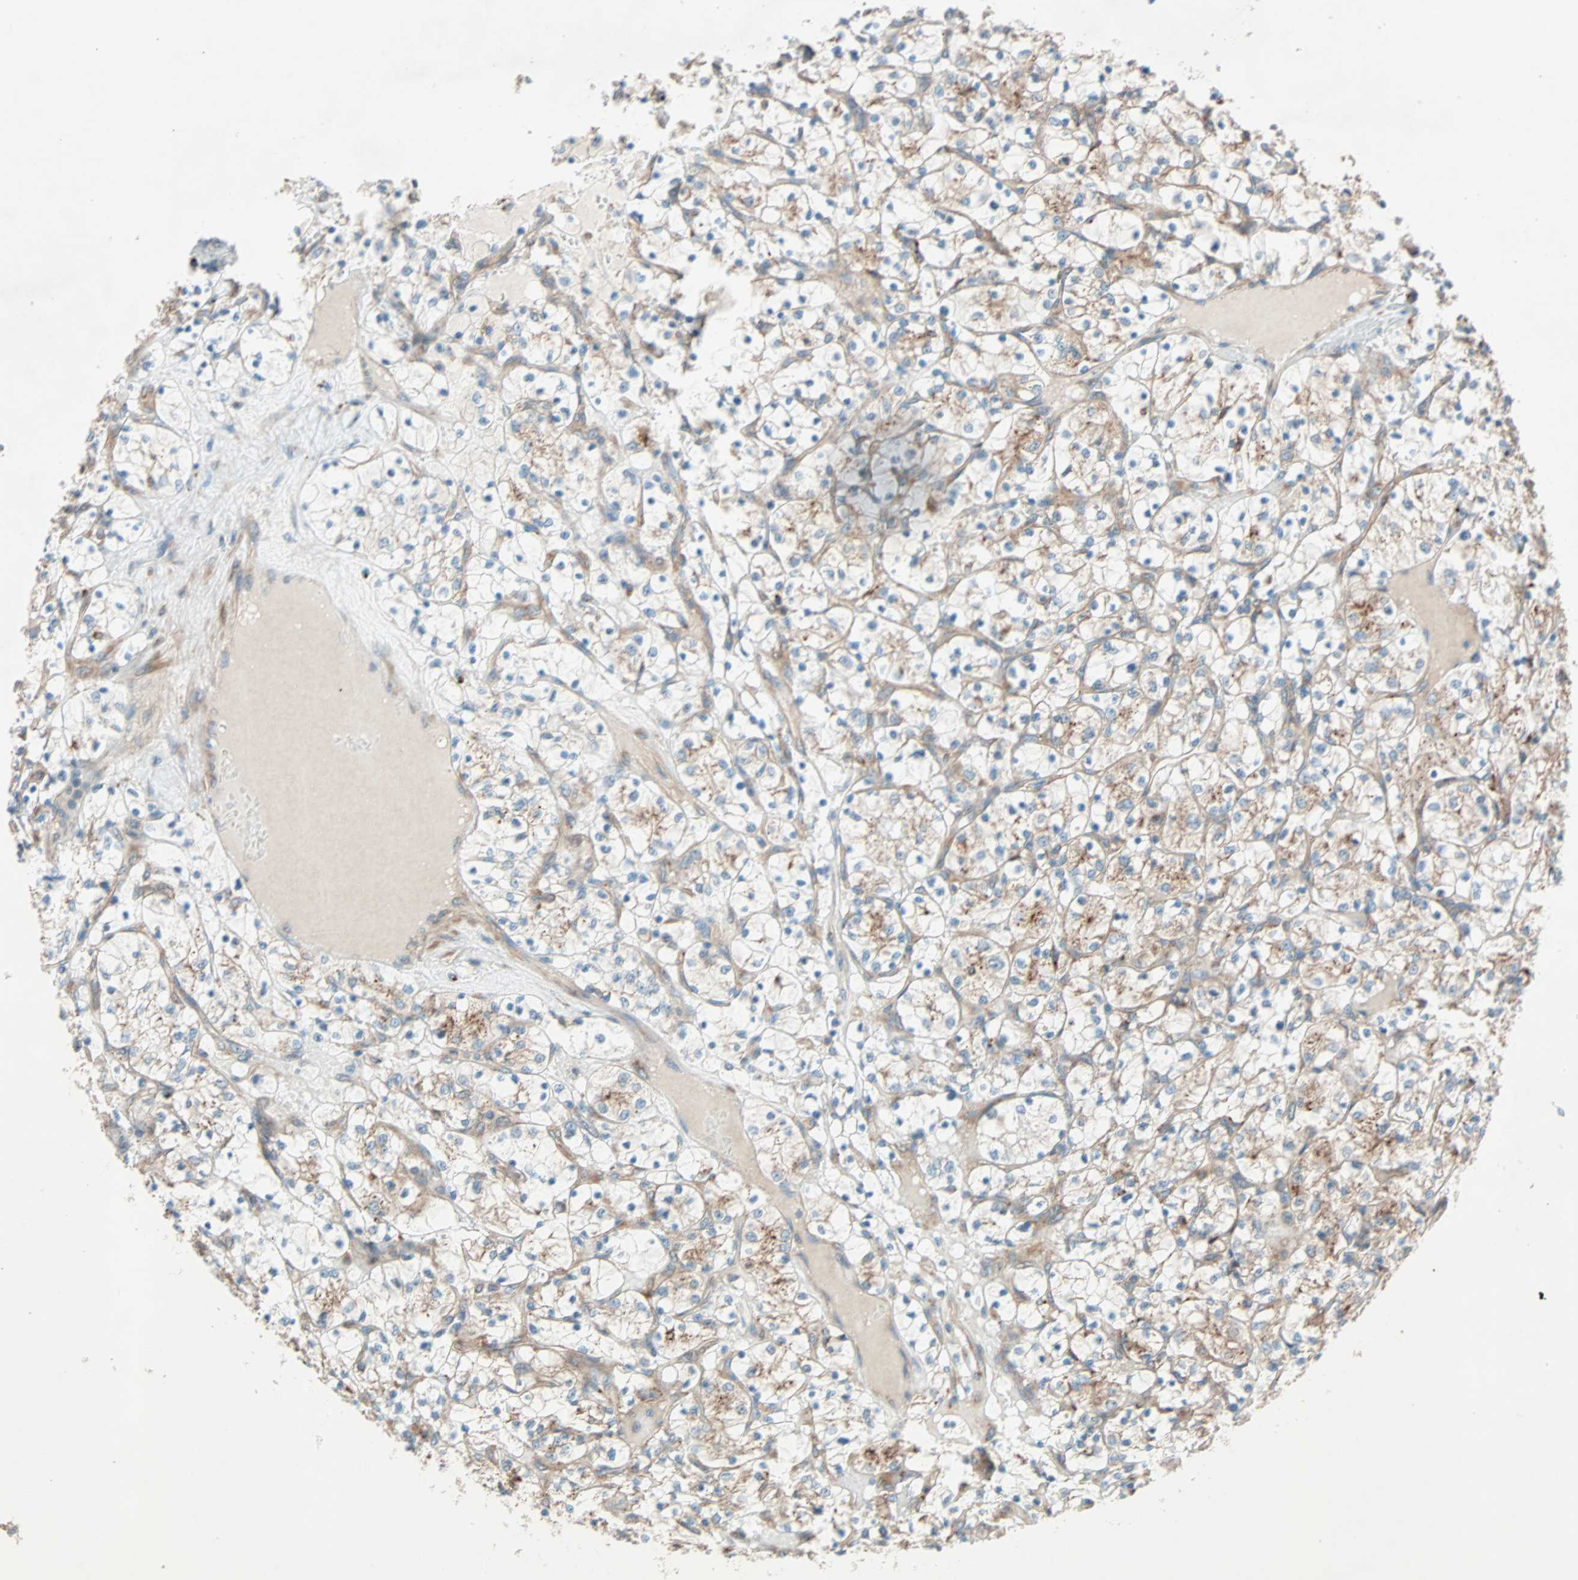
{"staining": {"intensity": "moderate", "quantity": "25%-75%", "location": "cytoplasmic/membranous"}, "tissue": "renal cancer", "cell_type": "Tumor cells", "image_type": "cancer", "snomed": [{"axis": "morphology", "description": "Adenocarcinoma, NOS"}, {"axis": "topography", "description": "Kidney"}], "caption": "Adenocarcinoma (renal) stained for a protein (brown) reveals moderate cytoplasmic/membranous positive staining in about 25%-75% of tumor cells.", "gene": "PHYH", "patient": {"sex": "female", "age": 69}}